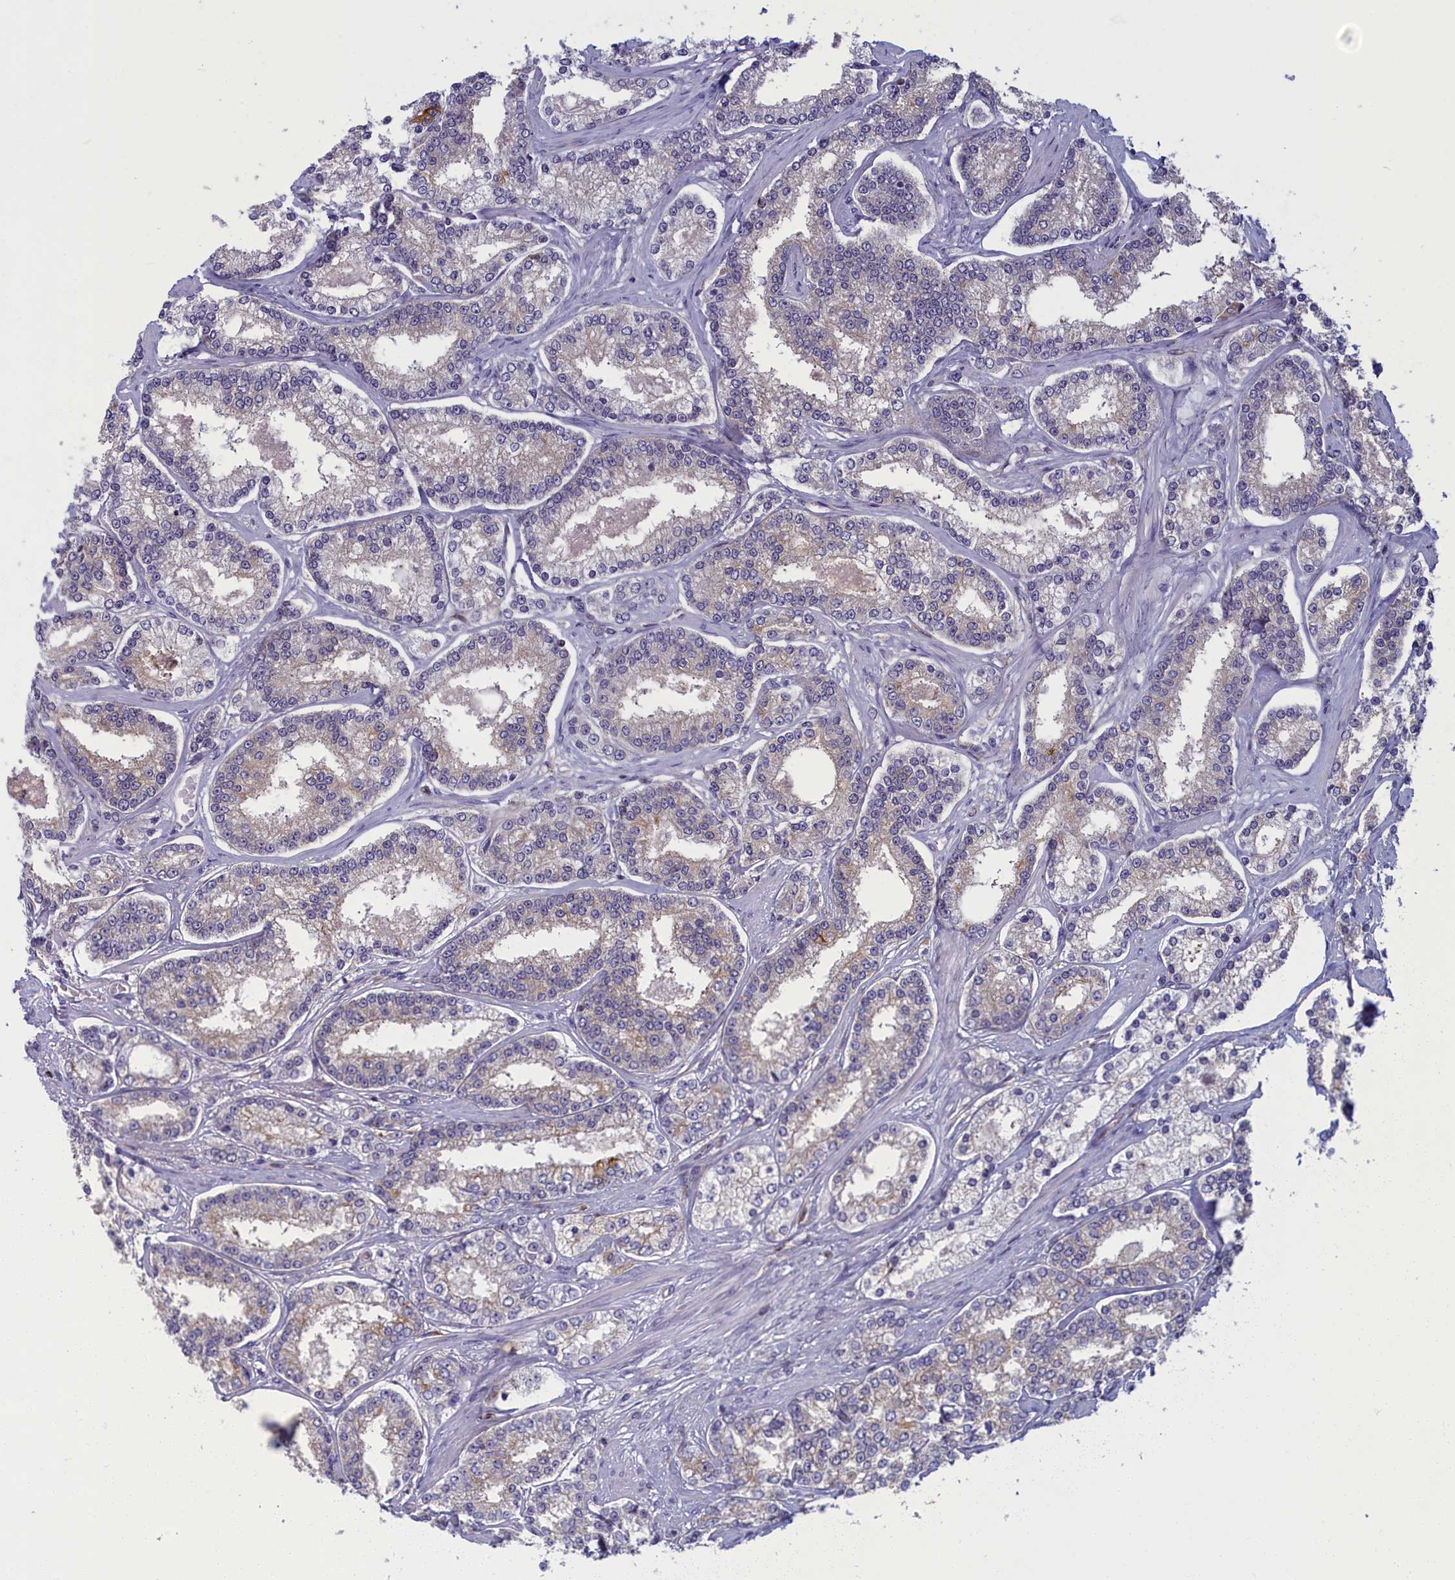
{"staining": {"intensity": "negative", "quantity": "none", "location": "none"}, "tissue": "prostate cancer", "cell_type": "Tumor cells", "image_type": "cancer", "snomed": [{"axis": "morphology", "description": "Normal tissue, NOS"}, {"axis": "morphology", "description": "Adenocarcinoma, High grade"}, {"axis": "topography", "description": "Prostate"}], "caption": "Adenocarcinoma (high-grade) (prostate) was stained to show a protein in brown. There is no significant positivity in tumor cells.", "gene": "NOL10", "patient": {"sex": "male", "age": 83}}